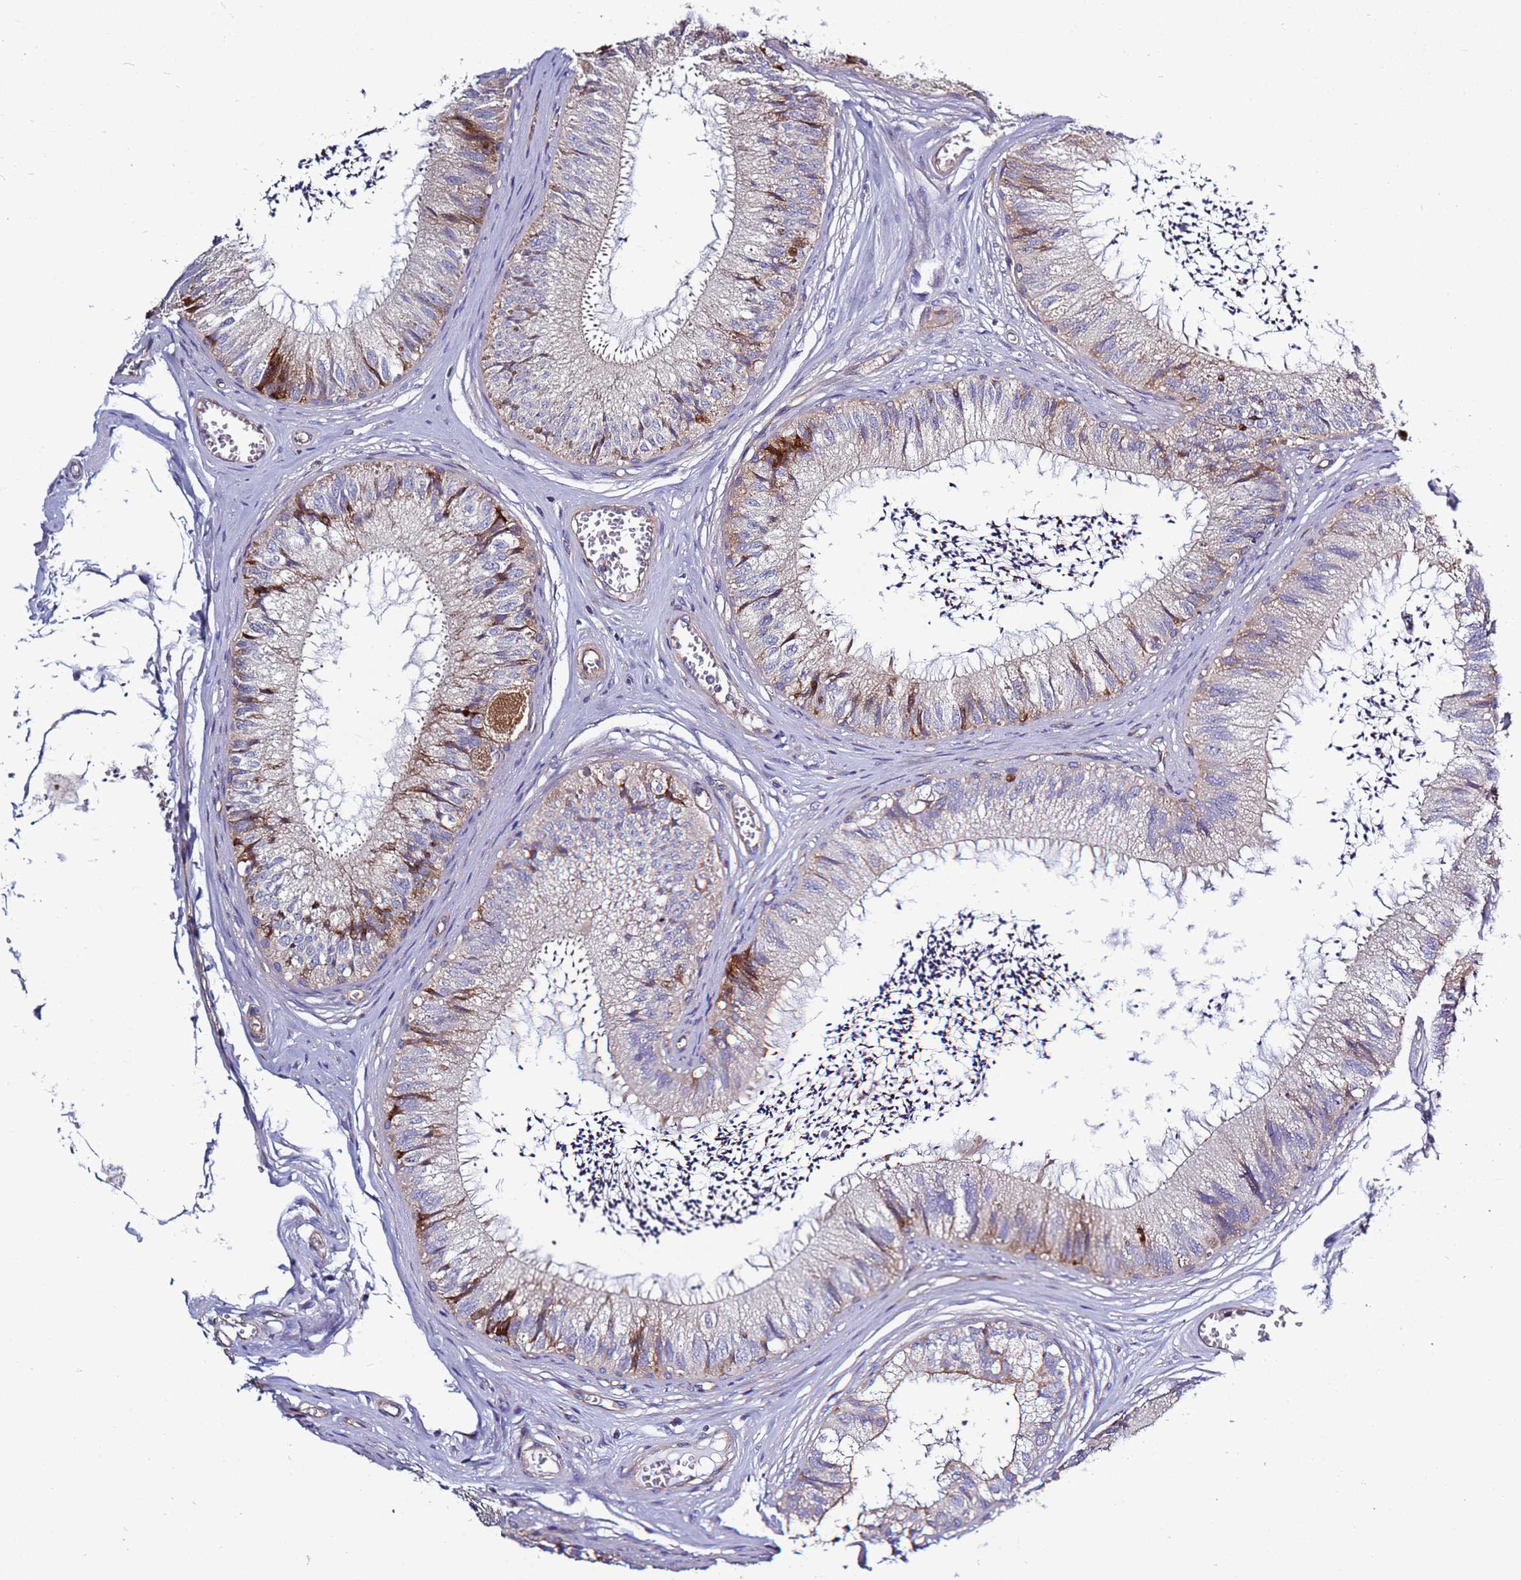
{"staining": {"intensity": "moderate", "quantity": "25%-75%", "location": "cytoplasmic/membranous"}, "tissue": "epididymis", "cell_type": "Glandular cells", "image_type": "normal", "snomed": [{"axis": "morphology", "description": "Normal tissue, NOS"}, {"axis": "topography", "description": "Epididymis"}], "caption": "An immunohistochemistry histopathology image of benign tissue is shown. Protein staining in brown labels moderate cytoplasmic/membranous positivity in epididymis within glandular cells.", "gene": "EFCAB8", "patient": {"sex": "male", "age": 79}}